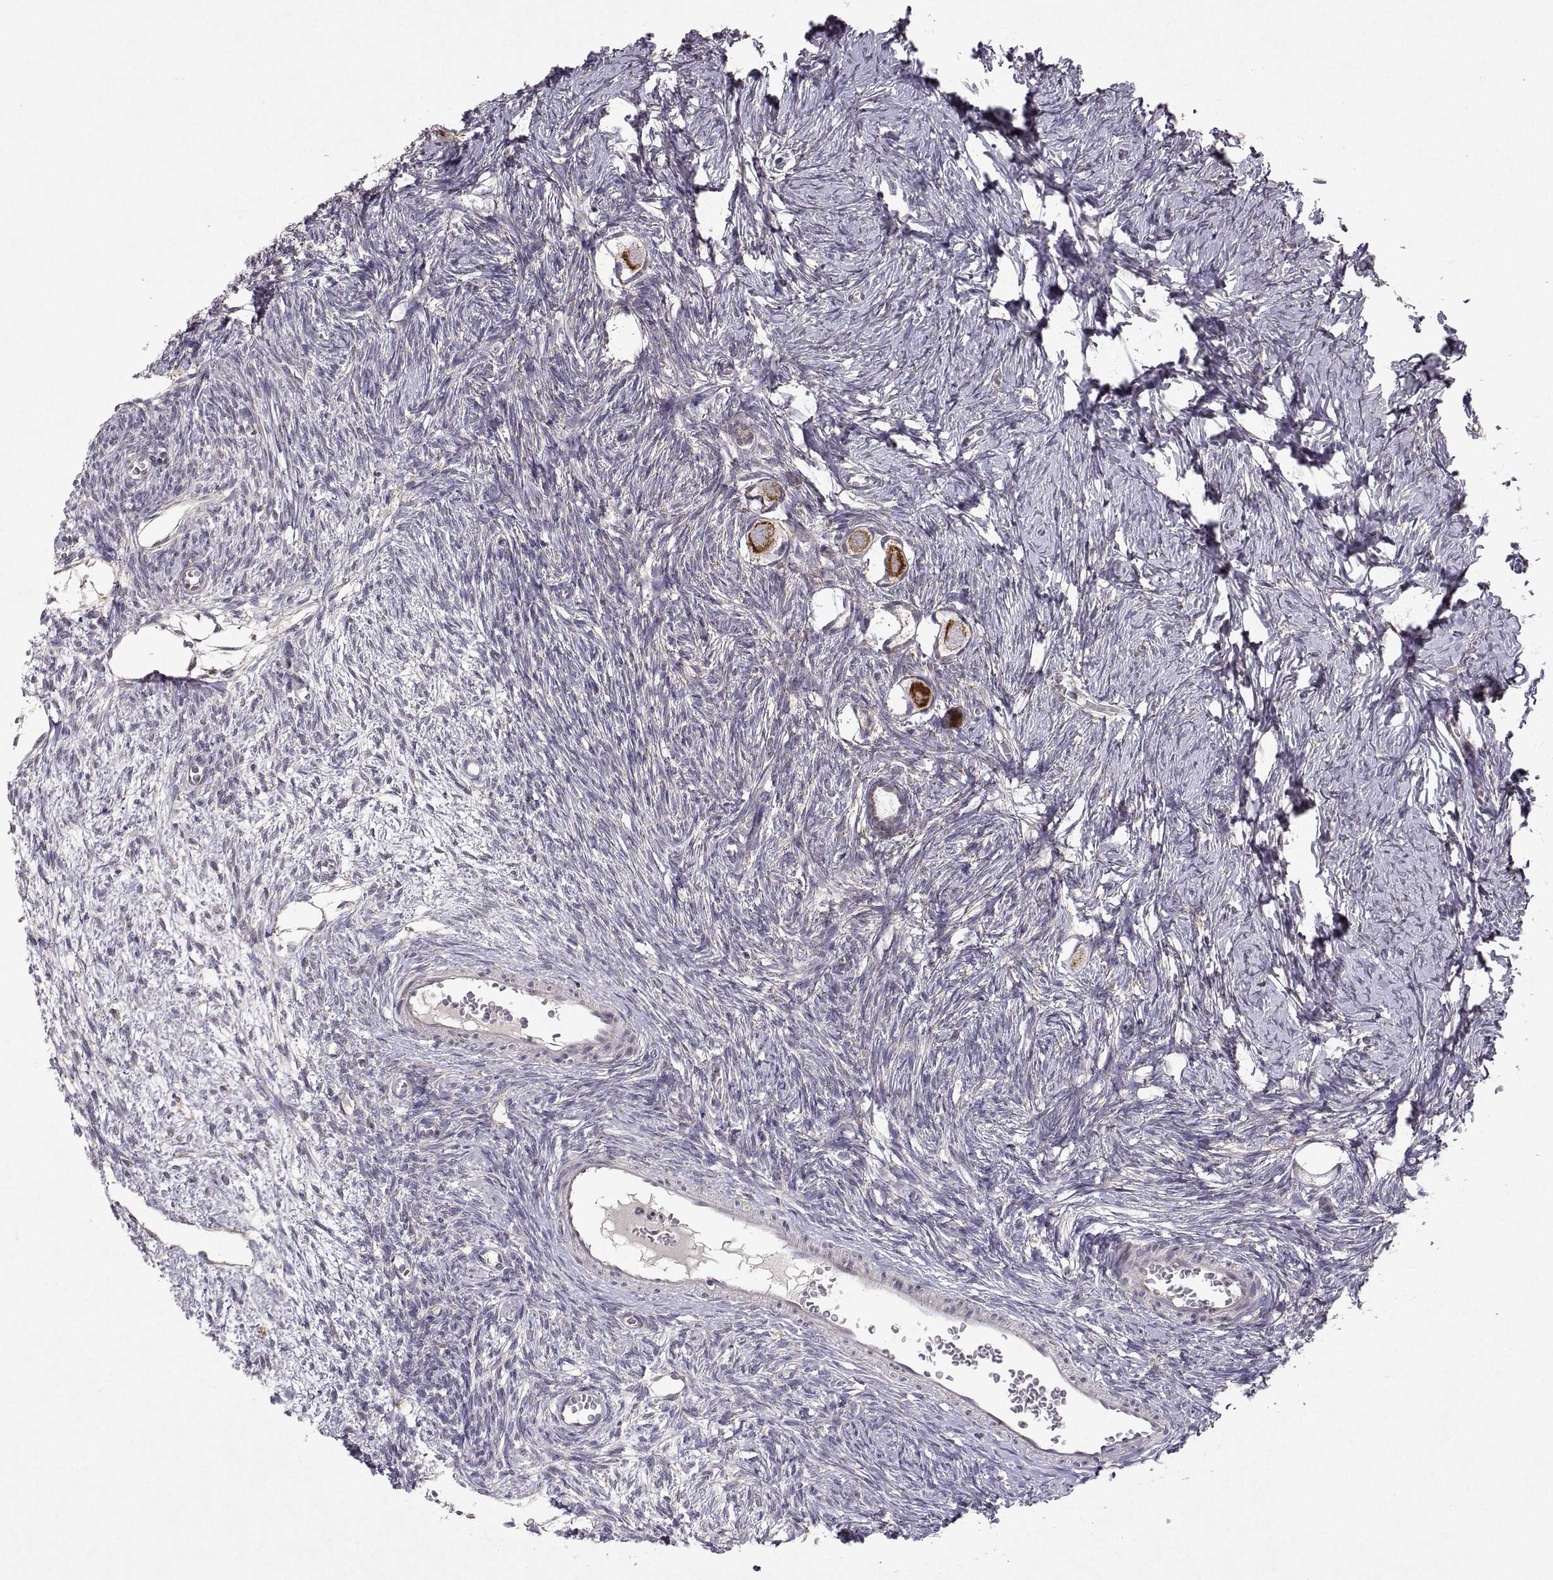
{"staining": {"intensity": "strong", "quantity": "<25%", "location": "cytoplasmic/membranous"}, "tissue": "ovary", "cell_type": "Follicle cells", "image_type": "normal", "snomed": [{"axis": "morphology", "description": "Normal tissue, NOS"}, {"axis": "topography", "description": "Ovary"}], "caption": "IHC staining of unremarkable ovary, which demonstrates medium levels of strong cytoplasmic/membranous staining in approximately <25% of follicle cells indicating strong cytoplasmic/membranous protein expression. The staining was performed using DAB (3,3'-diaminobenzidine) (brown) for protein detection and nuclei were counterstained in hematoxylin (blue).", "gene": "MANBAL", "patient": {"sex": "female", "age": 27}}